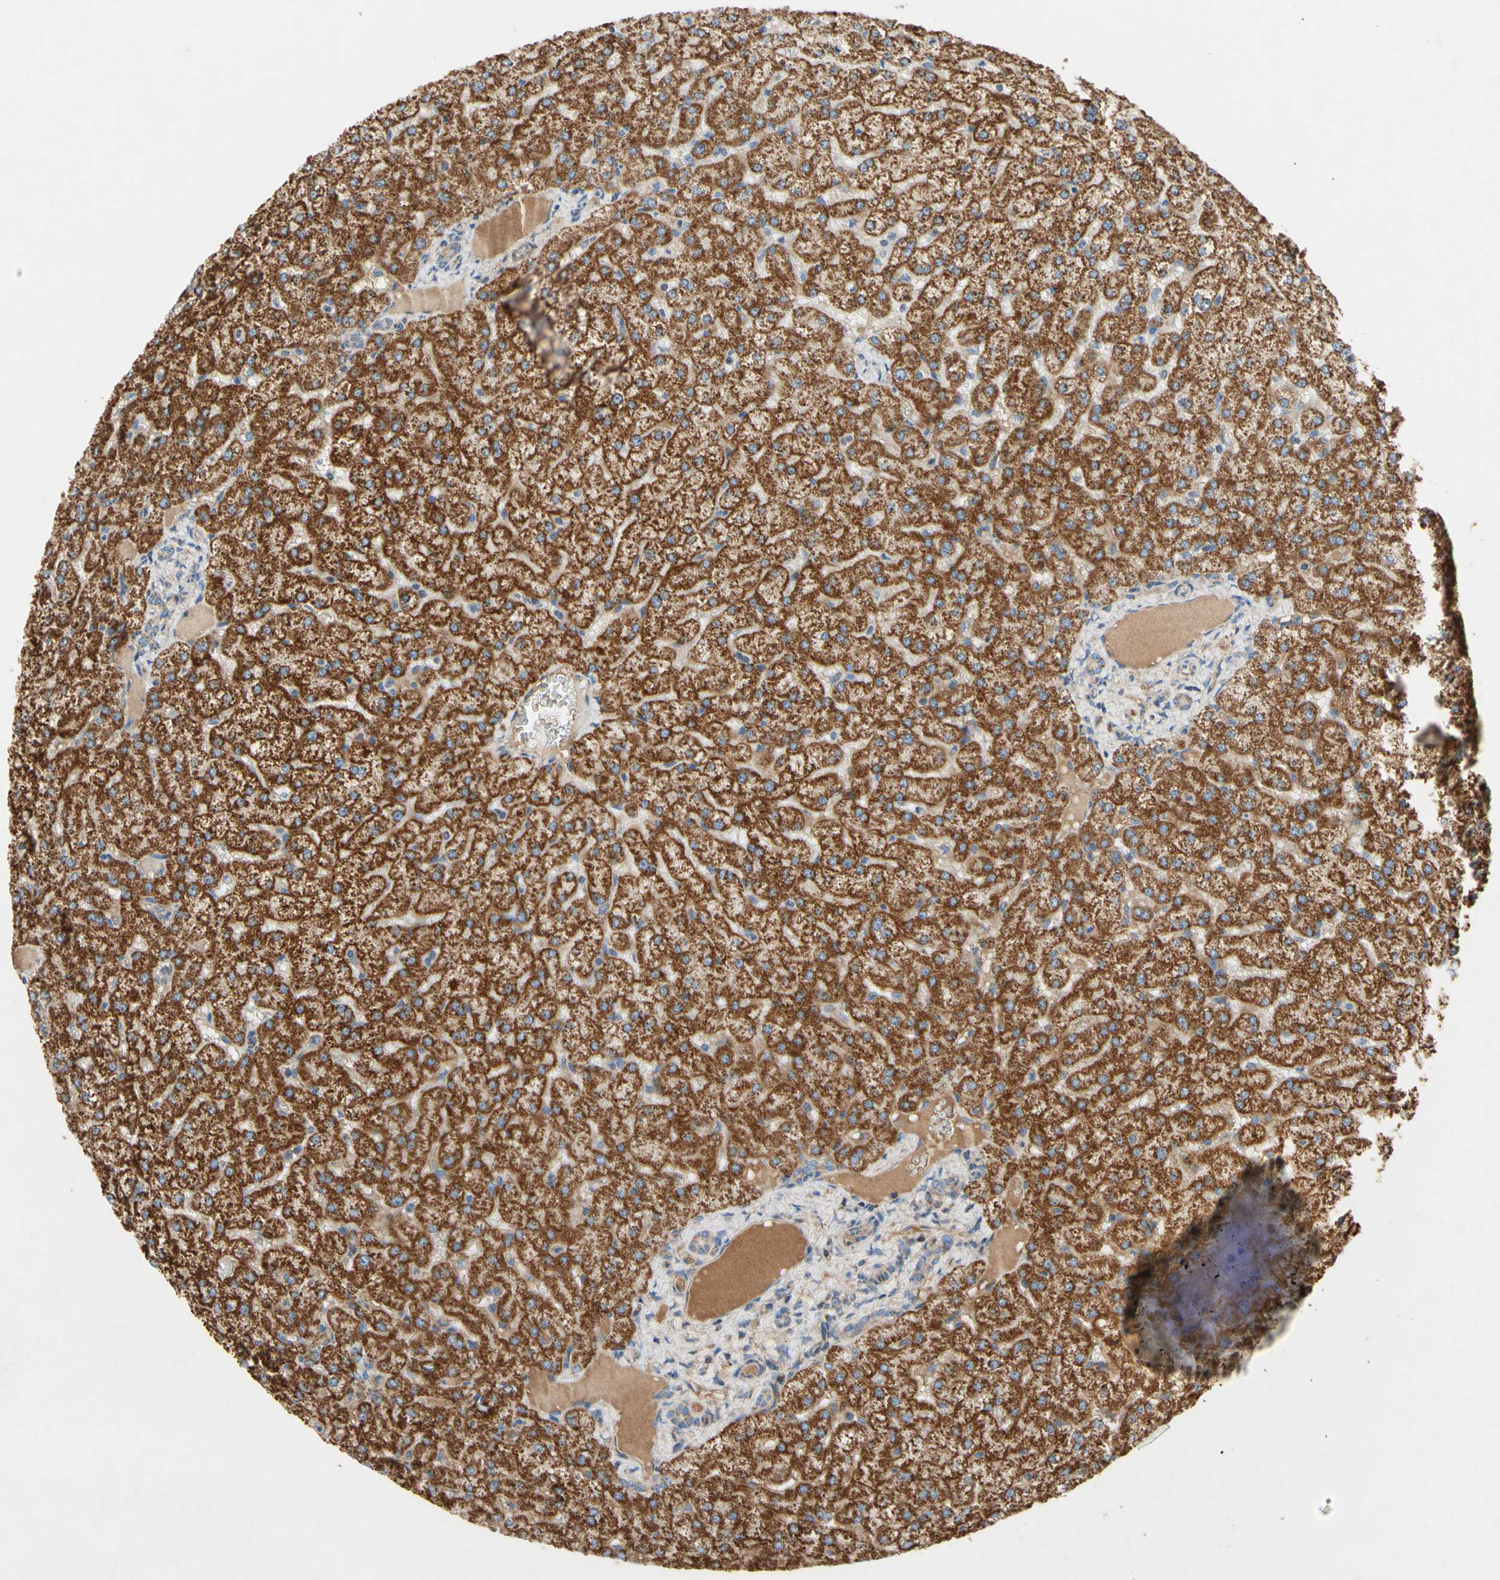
{"staining": {"intensity": "weak", "quantity": ">75%", "location": "cytoplasmic/membranous"}, "tissue": "liver", "cell_type": "Cholangiocytes", "image_type": "normal", "snomed": [{"axis": "morphology", "description": "Normal tissue, NOS"}, {"axis": "topography", "description": "Liver"}], "caption": "Immunohistochemistry (IHC) (DAB) staining of benign liver shows weak cytoplasmic/membranous protein expression in about >75% of cholangiocytes.", "gene": "SDHB", "patient": {"sex": "female", "age": 32}}